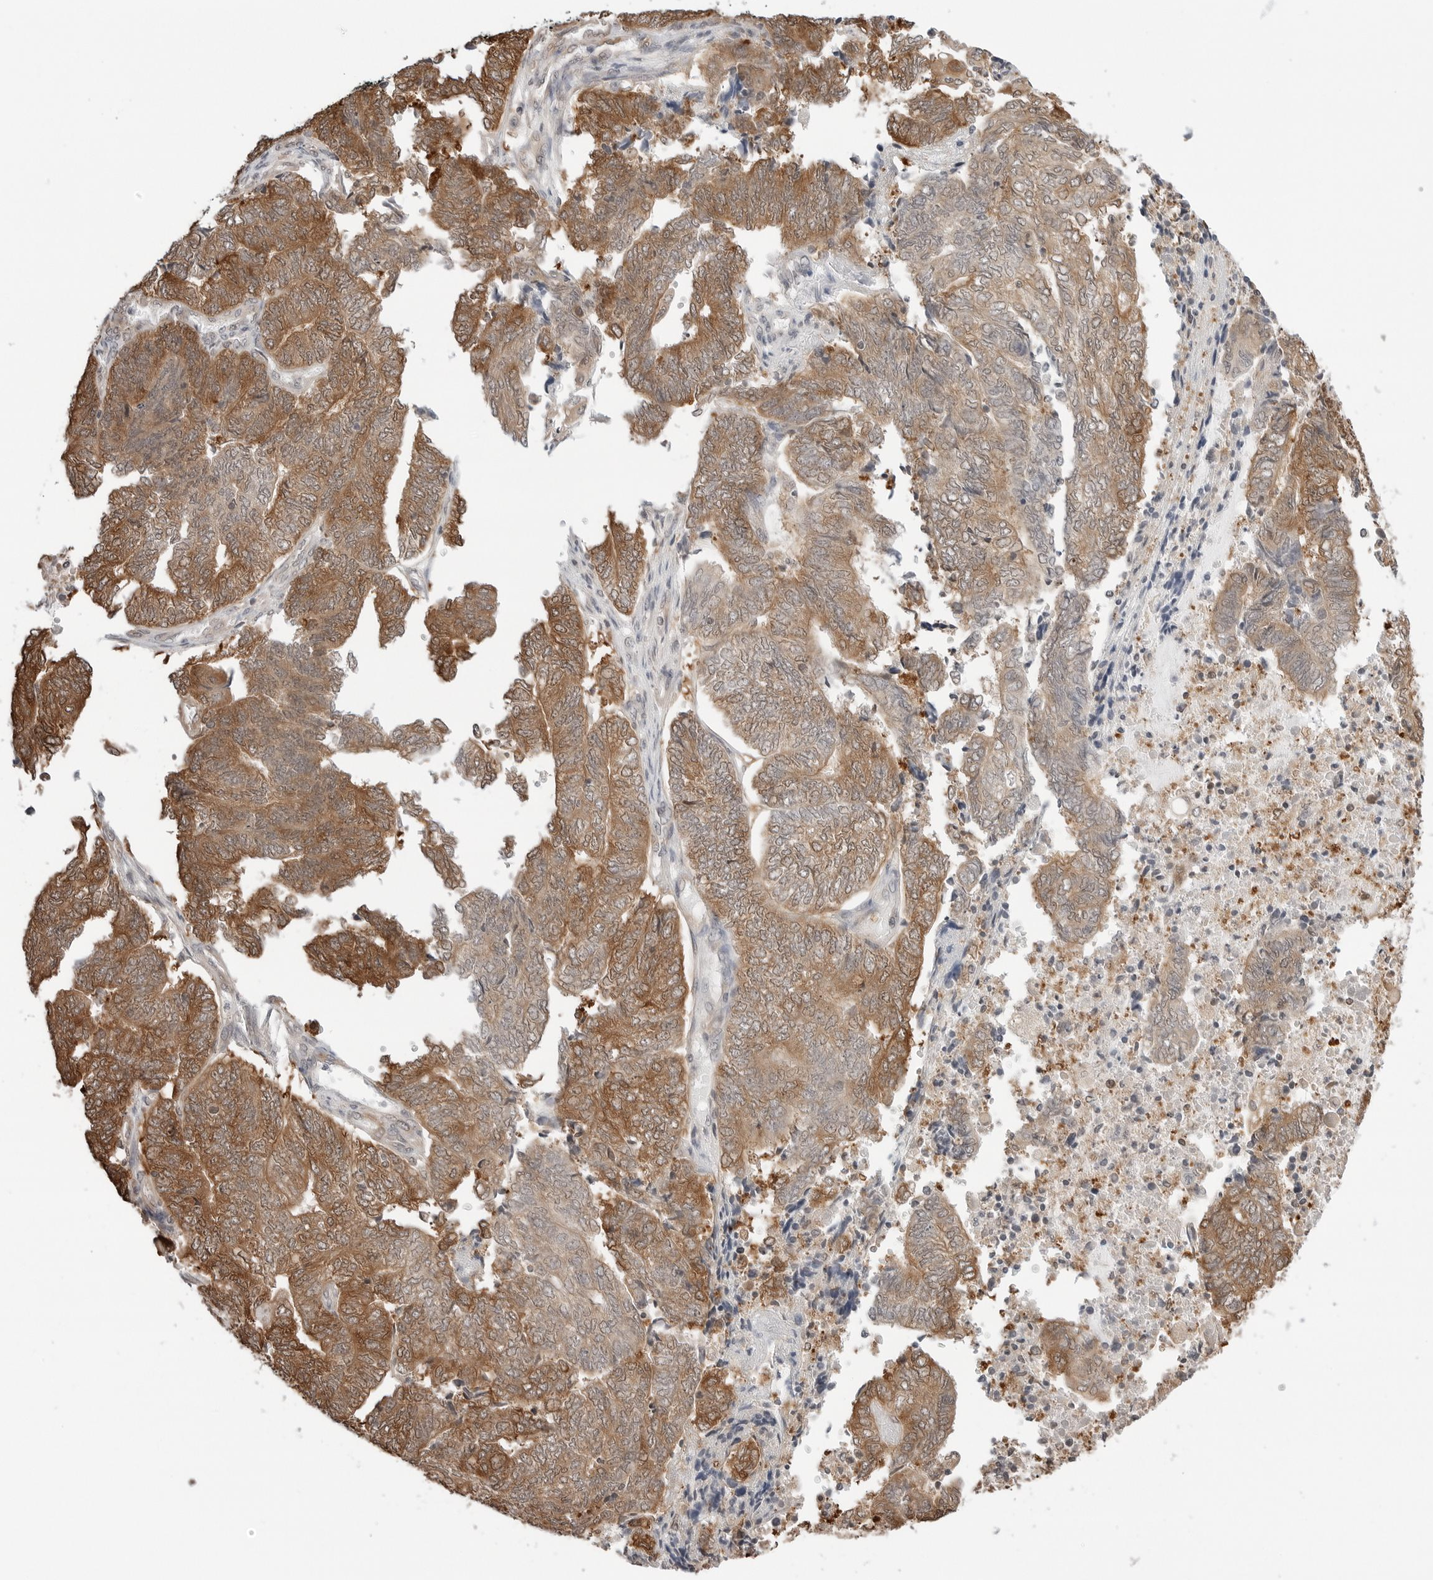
{"staining": {"intensity": "moderate", "quantity": ">75%", "location": "cytoplasmic/membranous"}, "tissue": "endometrial cancer", "cell_type": "Tumor cells", "image_type": "cancer", "snomed": [{"axis": "morphology", "description": "Adenocarcinoma, NOS"}, {"axis": "topography", "description": "Uterus"}, {"axis": "topography", "description": "Endometrium"}], "caption": "There is medium levels of moderate cytoplasmic/membranous expression in tumor cells of adenocarcinoma (endometrial), as demonstrated by immunohistochemical staining (brown color).", "gene": "NUDC", "patient": {"sex": "female", "age": 70}}